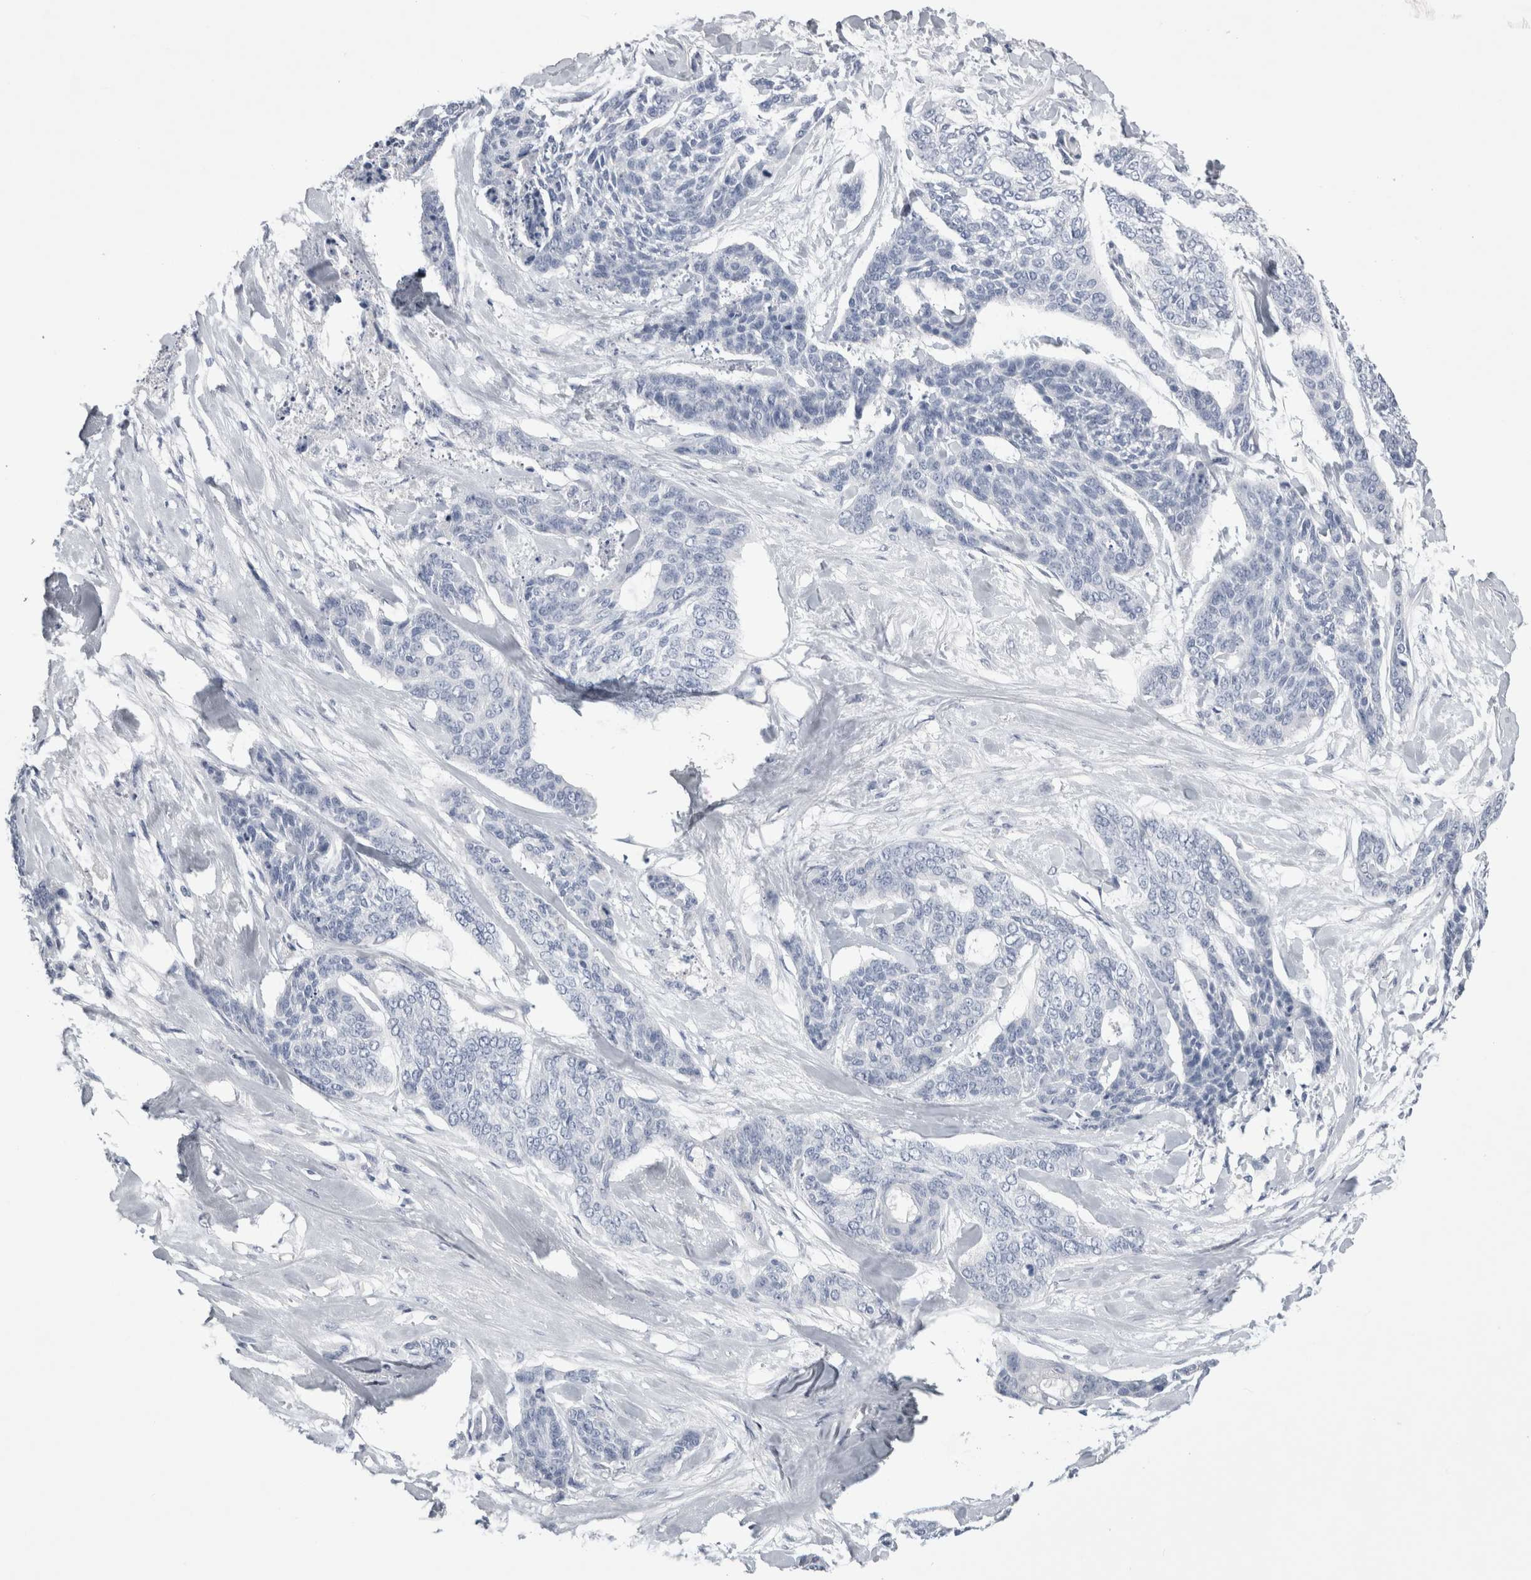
{"staining": {"intensity": "negative", "quantity": "none", "location": "none"}, "tissue": "skin cancer", "cell_type": "Tumor cells", "image_type": "cancer", "snomed": [{"axis": "morphology", "description": "Basal cell carcinoma"}, {"axis": "topography", "description": "Skin"}], "caption": "Histopathology image shows no significant protein staining in tumor cells of skin cancer.", "gene": "DHRS4", "patient": {"sex": "female", "age": 64}}